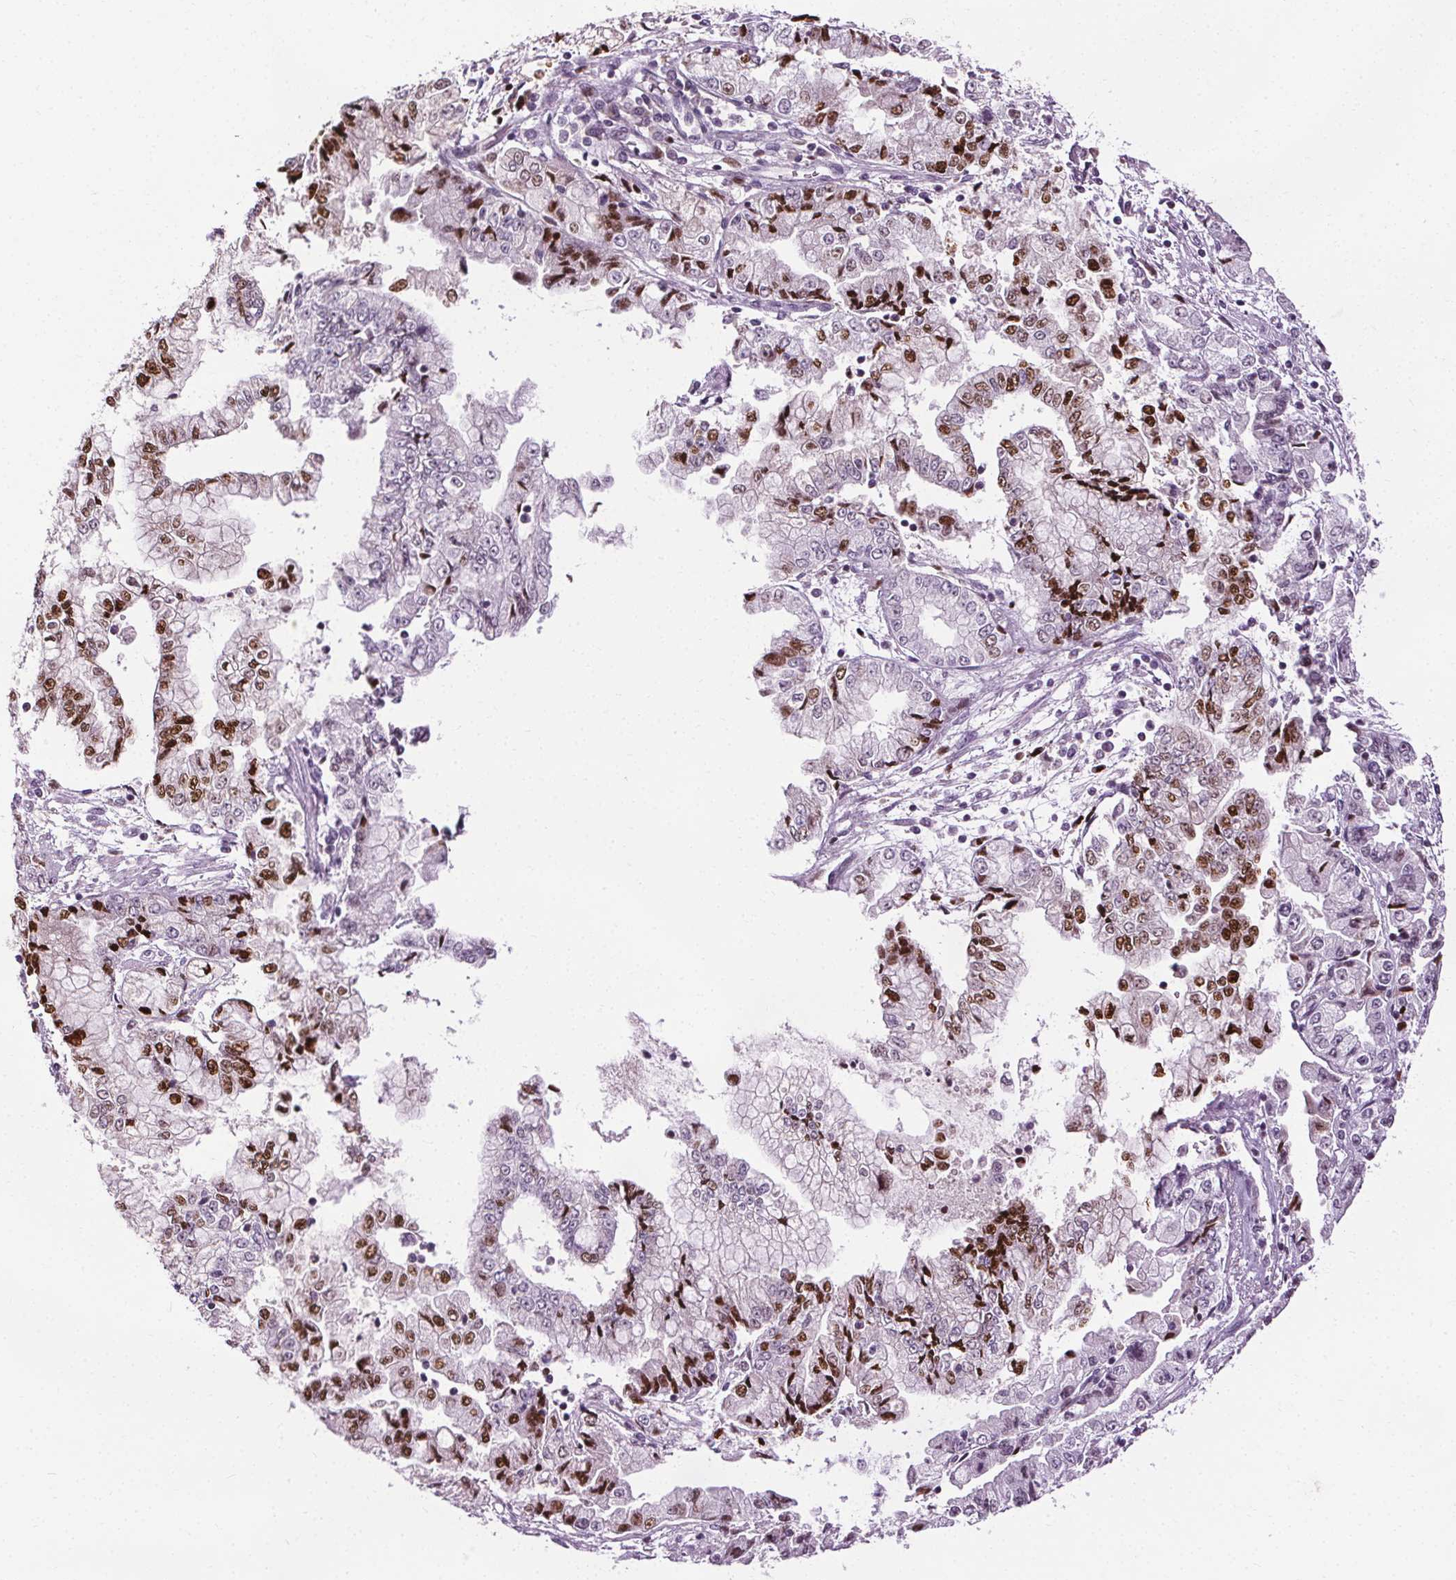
{"staining": {"intensity": "strong", "quantity": "25%-75%", "location": "nuclear"}, "tissue": "stomach cancer", "cell_type": "Tumor cells", "image_type": "cancer", "snomed": [{"axis": "morphology", "description": "Adenocarcinoma, NOS"}, {"axis": "topography", "description": "Stomach, upper"}], "caption": "Immunohistochemical staining of adenocarcinoma (stomach) reveals high levels of strong nuclear protein positivity in approximately 25%-75% of tumor cells. (DAB = brown stain, brightfield microscopy at high magnification).", "gene": "CEBPA", "patient": {"sex": "female", "age": 74}}